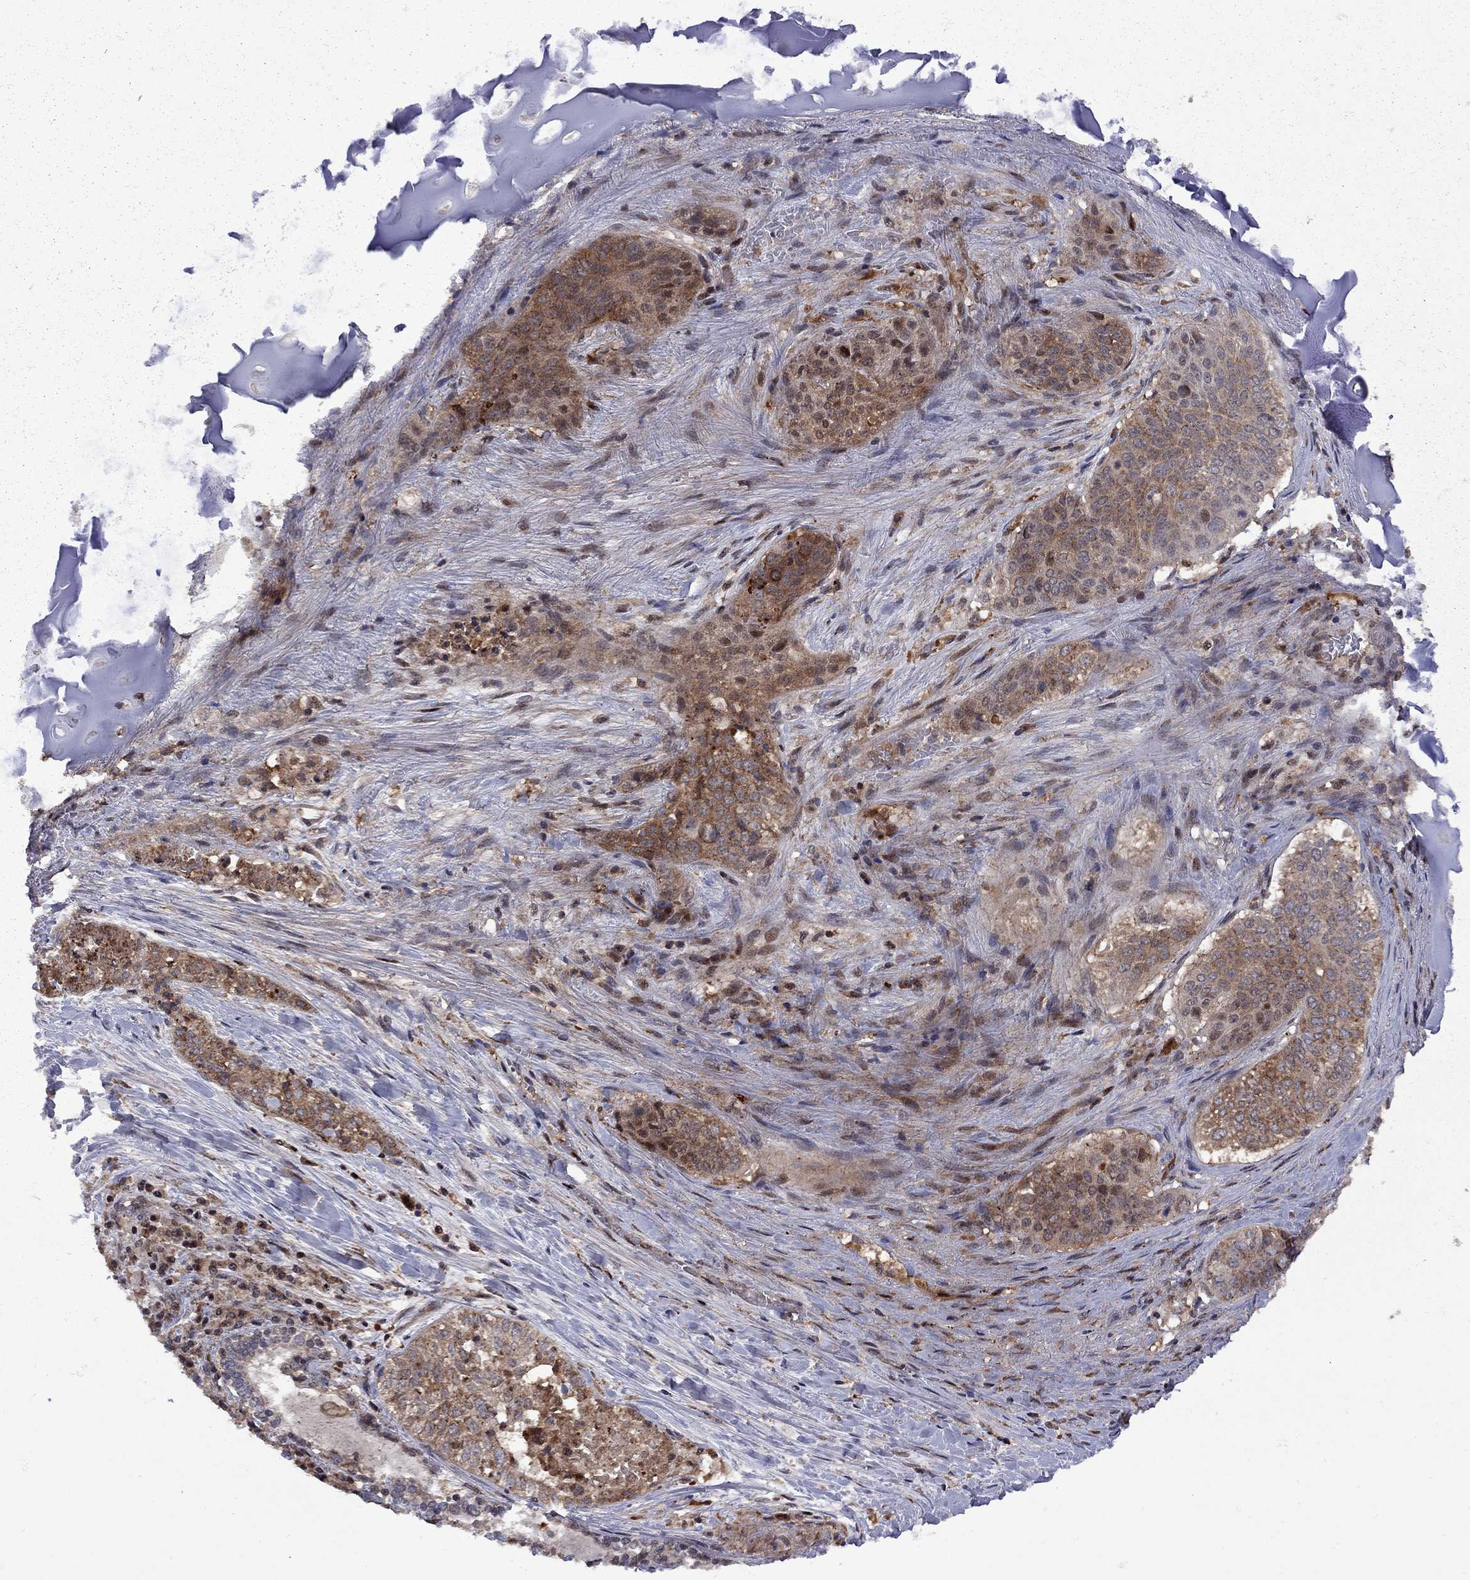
{"staining": {"intensity": "moderate", "quantity": "25%-75%", "location": "cytoplasmic/membranous"}, "tissue": "lung cancer", "cell_type": "Tumor cells", "image_type": "cancer", "snomed": [{"axis": "morphology", "description": "Squamous cell carcinoma, NOS"}, {"axis": "topography", "description": "Lung"}], "caption": "Protein positivity by IHC shows moderate cytoplasmic/membranous expression in approximately 25%-75% of tumor cells in lung squamous cell carcinoma.", "gene": "IPP", "patient": {"sex": "male", "age": 64}}